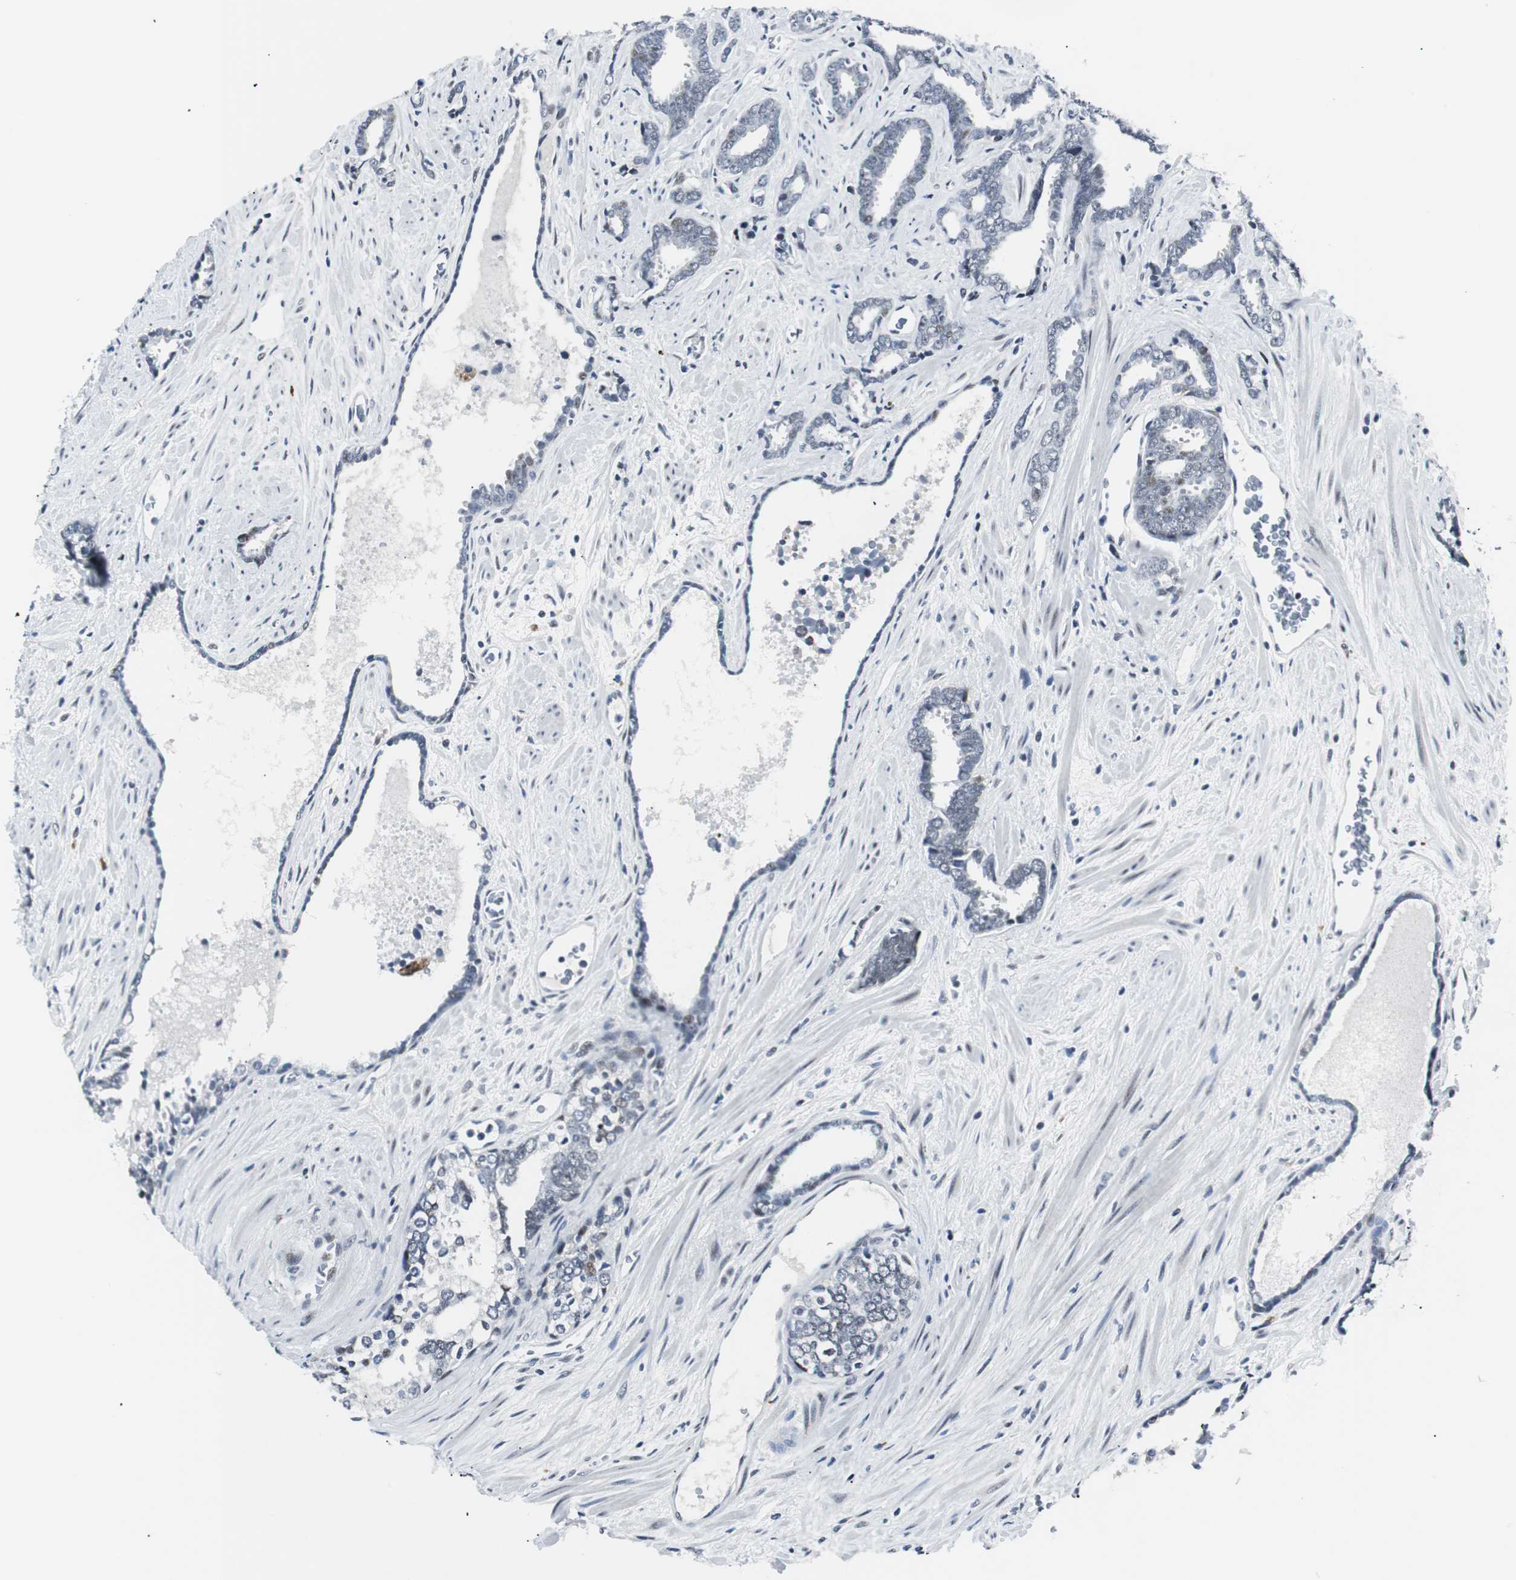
{"staining": {"intensity": "weak", "quantity": "<25%", "location": "nuclear"}, "tissue": "prostate cancer", "cell_type": "Tumor cells", "image_type": "cancer", "snomed": [{"axis": "morphology", "description": "Adenocarcinoma, High grade"}, {"axis": "topography", "description": "Prostate"}], "caption": "High magnification brightfield microscopy of prostate high-grade adenocarcinoma stained with DAB (3,3'-diaminobenzidine) (brown) and counterstained with hematoxylin (blue): tumor cells show no significant staining. (Brightfield microscopy of DAB (3,3'-diaminobenzidine) immunohistochemistry (IHC) at high magnification).", "gene": "MTA1", "patient": {"sex": "male", "age": 67}}